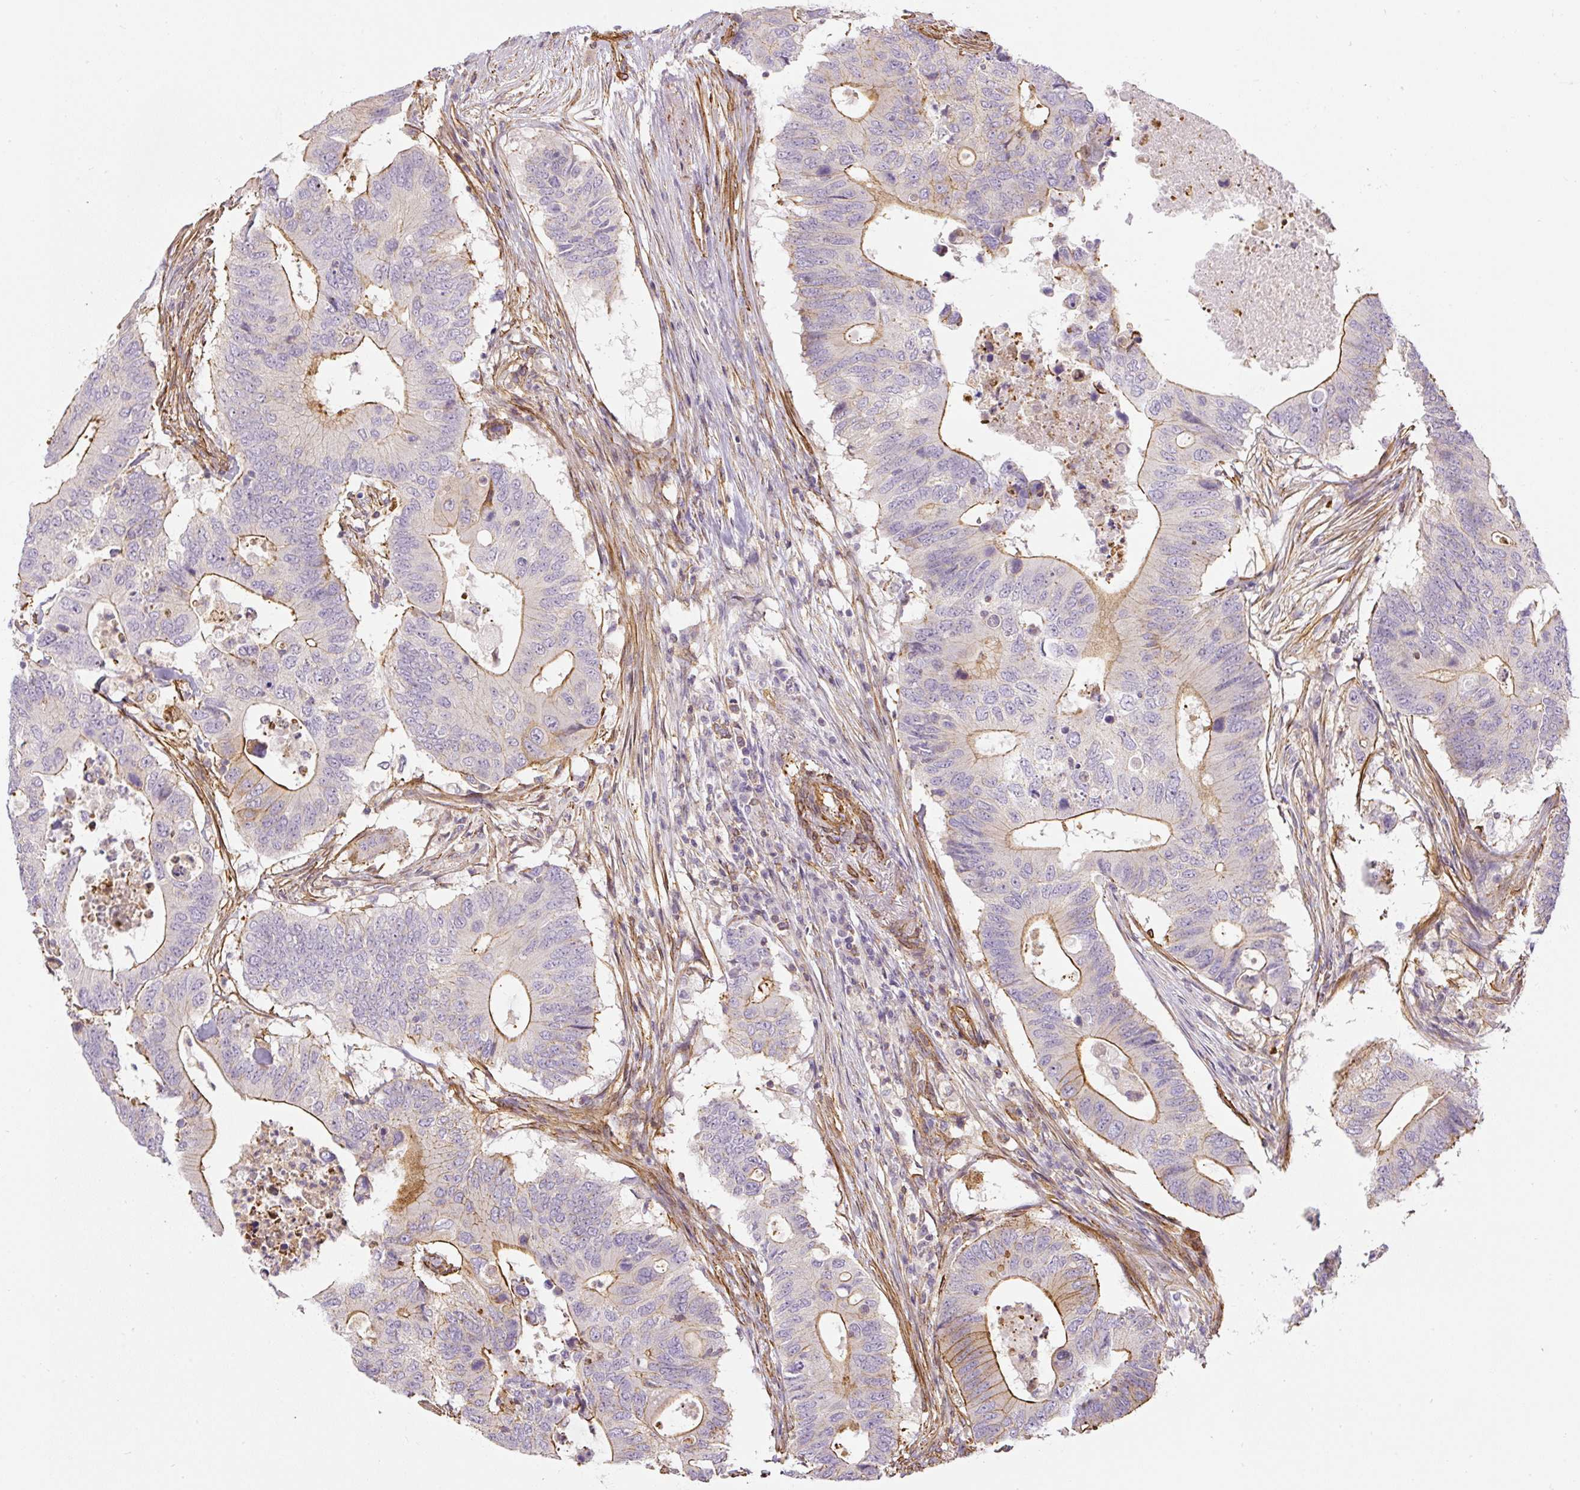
{"staining": {"intensity": "moderate", "quantity": "25%-75%", "location": "cytoplasmic/membranous"}, "tissue": "colorectal cancer", "cell_type": "Tumor cells", "image_type": "cancer", "snomed": [{"axis": "morphology", "description": "Adenocarcinoma, NOS"}, {"axis": "topography", "description": "Colon"}], "caption": "High-magnification brightfield microscopy of colorectal cancer (adenocarcinoma) stained with DAB (brown) and counterstained with hematoxylin (blue). tumor cells exhibit moderate cytoplasmic/membranous expression is appreciated in about25%-75% of cells.", "gene": "MYL12A", "patient": {"sex": "male", "age": 71}}